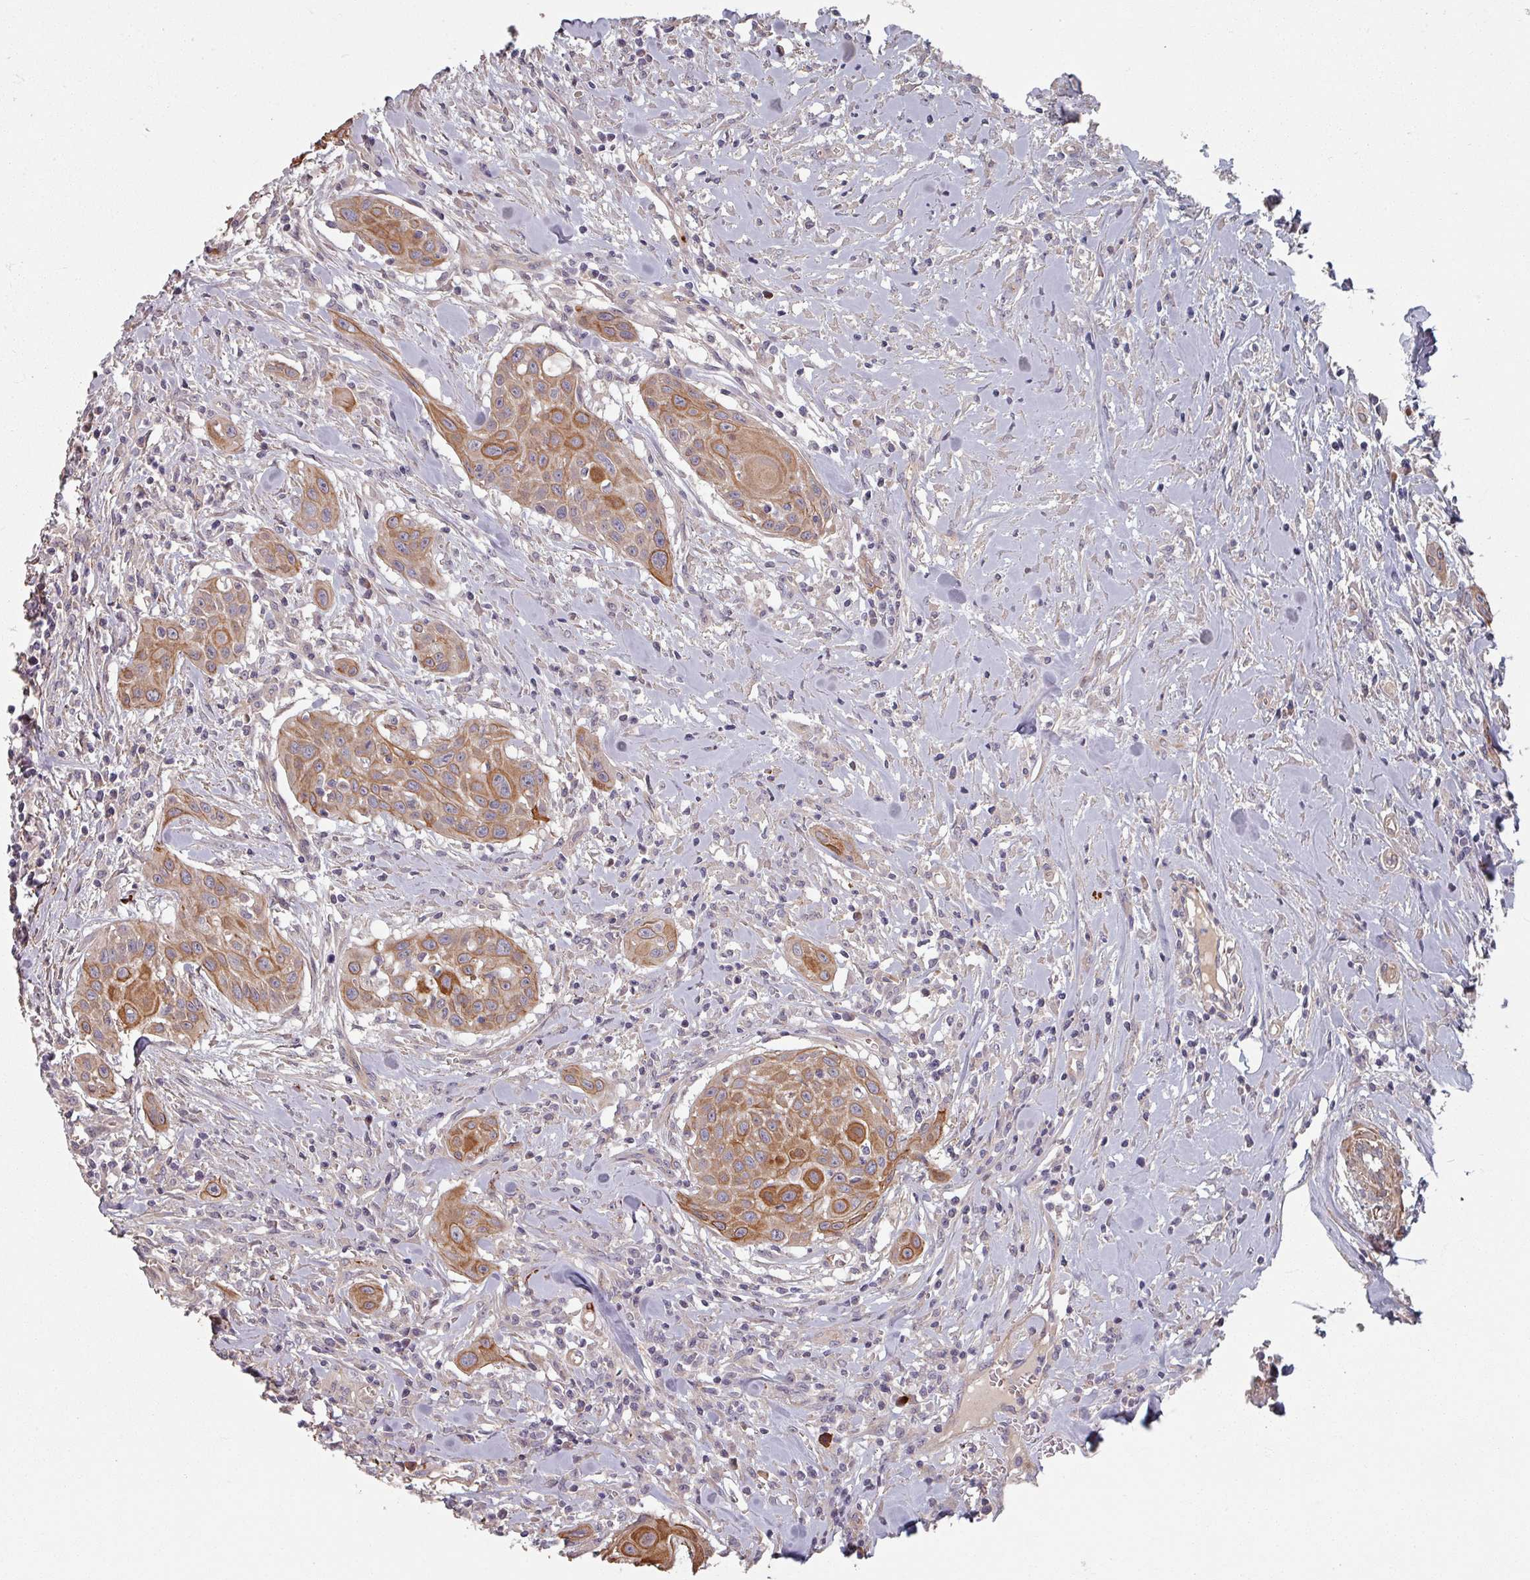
{"staining": {"intensity": "moderate", "quantity": ">75%", "location": "cytoplasmic/membranous"}, "tissue": "head and neck cancer", "cell_type": "Tumor cells", "image_type": "cancer", "snomed": [{"axis": "morphology", "description": "Squamous cell carcinoma, NOS"}, {"axis": "topography", "description": "Lymph node"}, {"axis": "topography", "description": "Salivary gland"}, {"axis": "topography", "description": "Head-Neck"}], "caption": "Head and neck cancer (squamous cell carcinoma) tissue exhibits moderate cytoplasmic/membranous expression in approximately >75% of tumor cells", "gene": "C4BPB", "patient": {"sex": "female", "age": 74}}